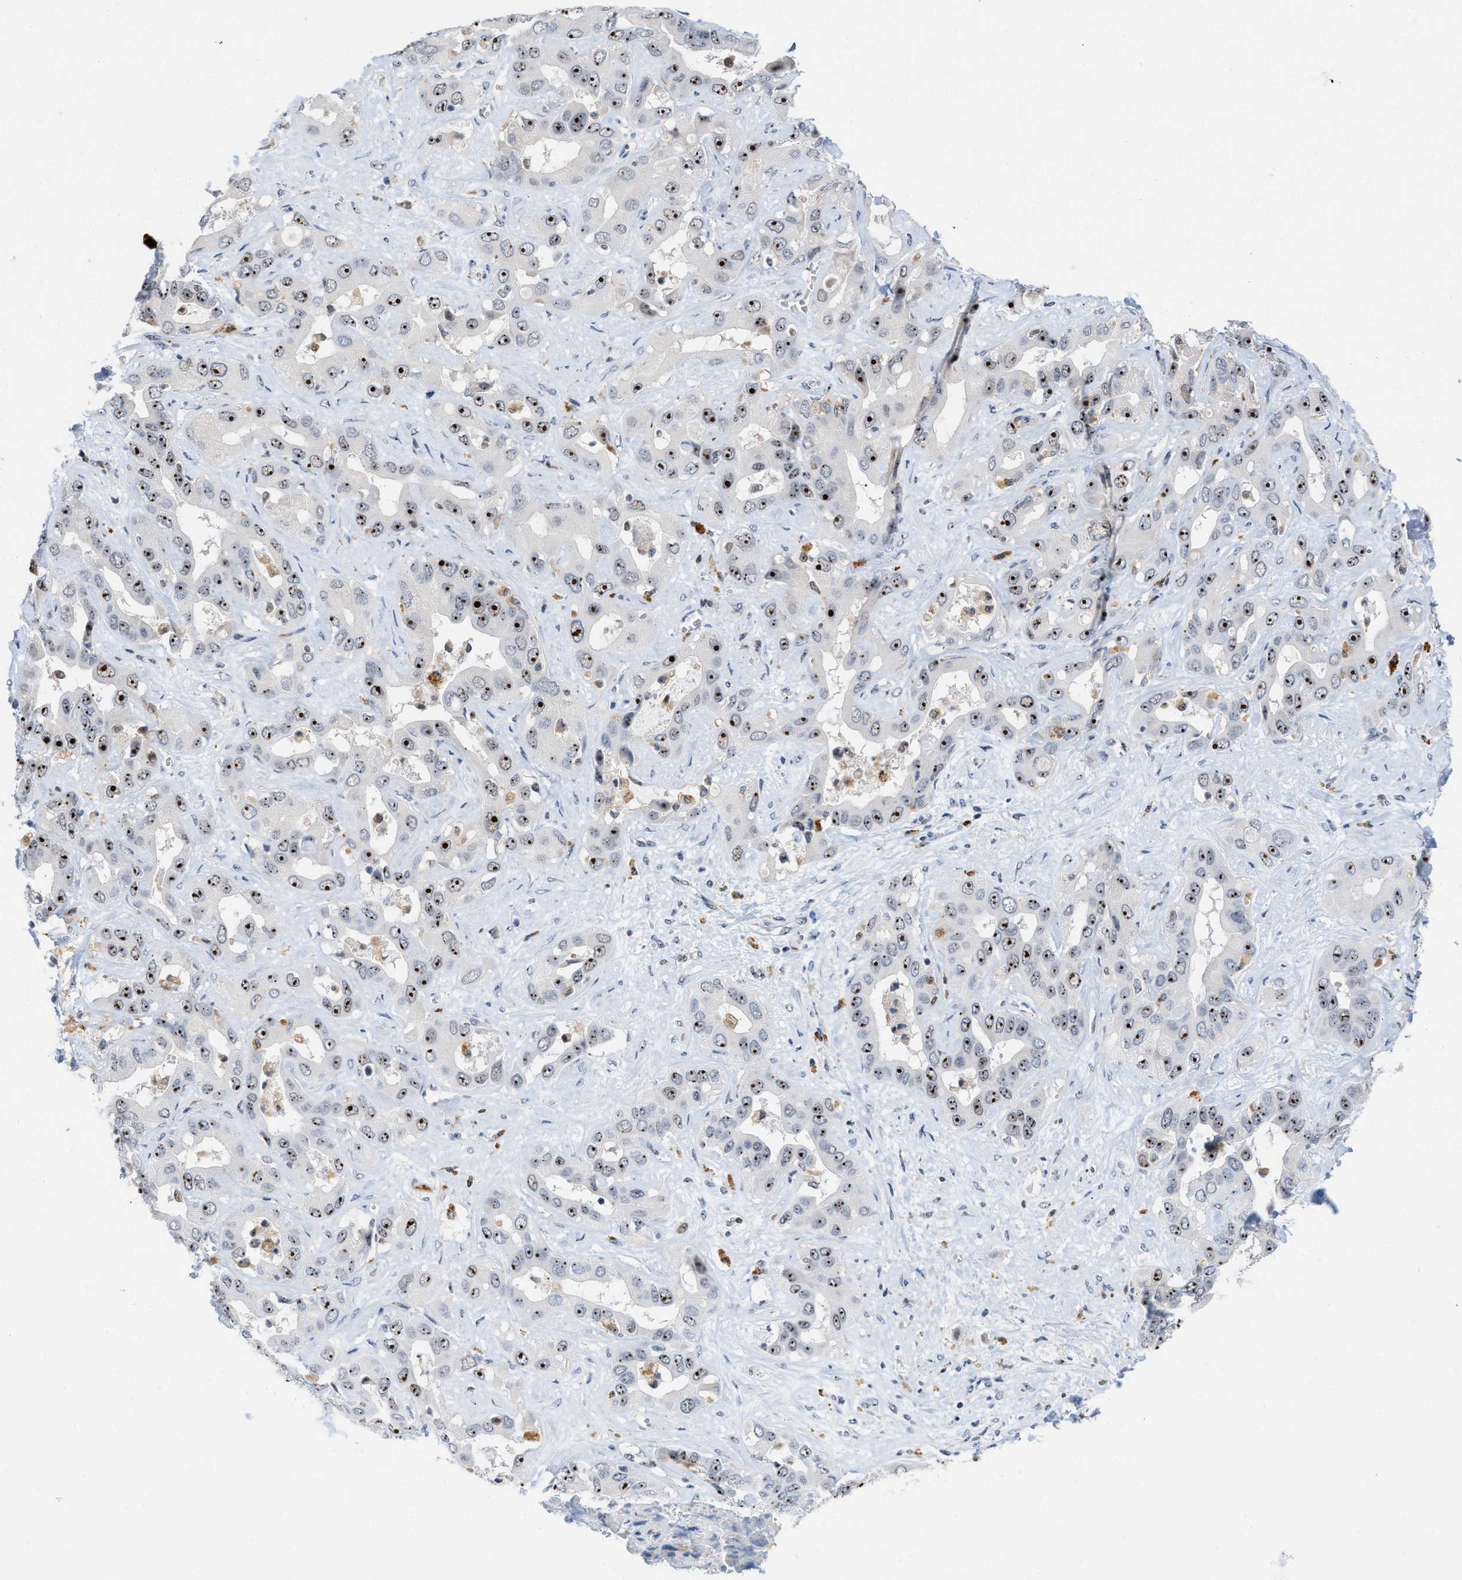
{"staining": {"intensity": "strong", "quantity": ">75%", "location": "nuclear"}, "tissue": "liver cancer", "cell_type": "Tumor cells", "image_type": "cancer", "snomed": [{"axis": "morphology", "description": "Cholangiocarcinoma"}, {"axis": "topography", "description": "Liver"}], "caption": "Immunohistochemical staining of liver cancer exhibits strong nuclear protein positivity in about >75% of tumor cells.", "gene": "ELAC2", "patient": {"sex": "female", "age": 52}}